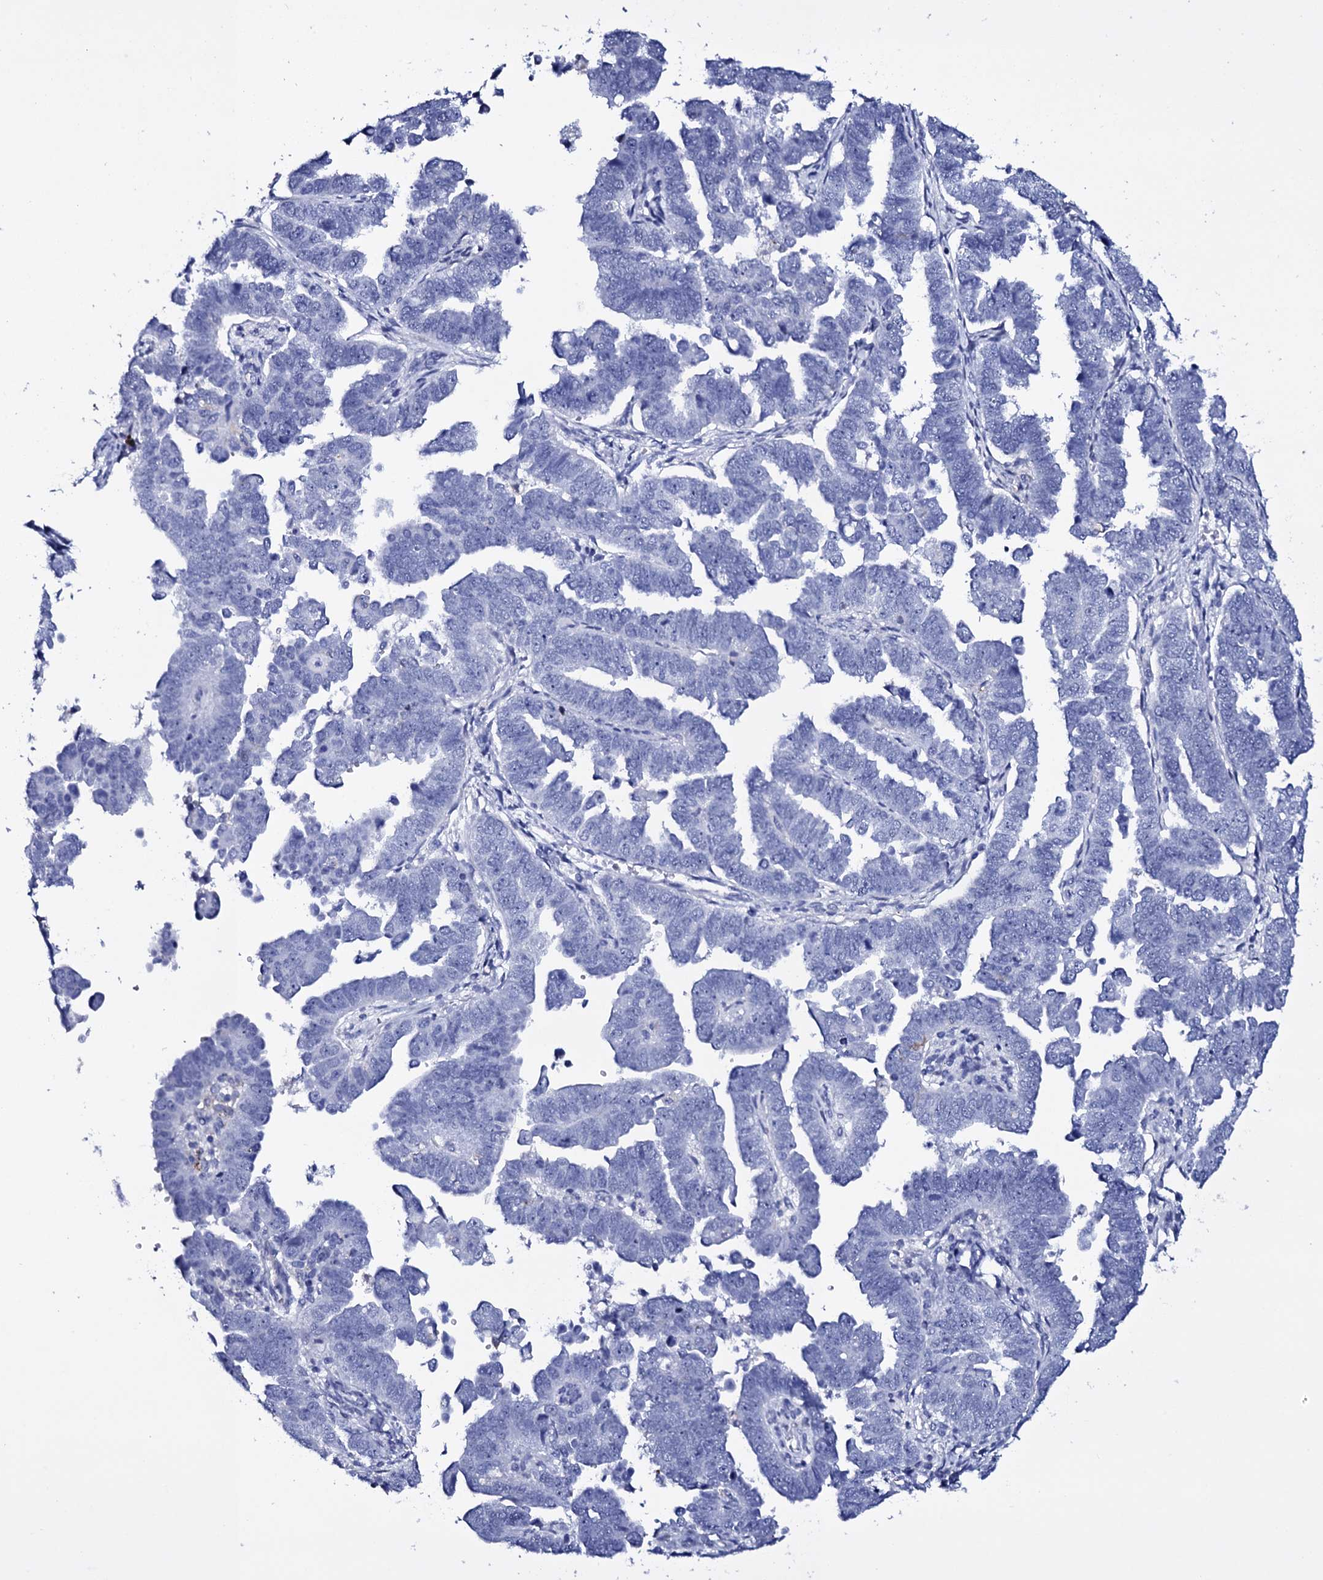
{"staining": {"intensity": "negative", "quantity": "none", "location": "none"}, "tissue": "endometrial cancer", "cell_type": "Tumor cells", "image_type": "cancer", "snomed": [{"axis": "morphology", "description": "Adenocarcinoma, NOS"}, {"axis": "topography", "description": "Endometrium"}], "caption": "Human endometrial cancer (adenocarcinoma) stained for a protein using immunohistochemistry demonstrates no expression in tumor cells.", "gene": "ITPRID2", "patient": {"sex": "female", "age": 75}}